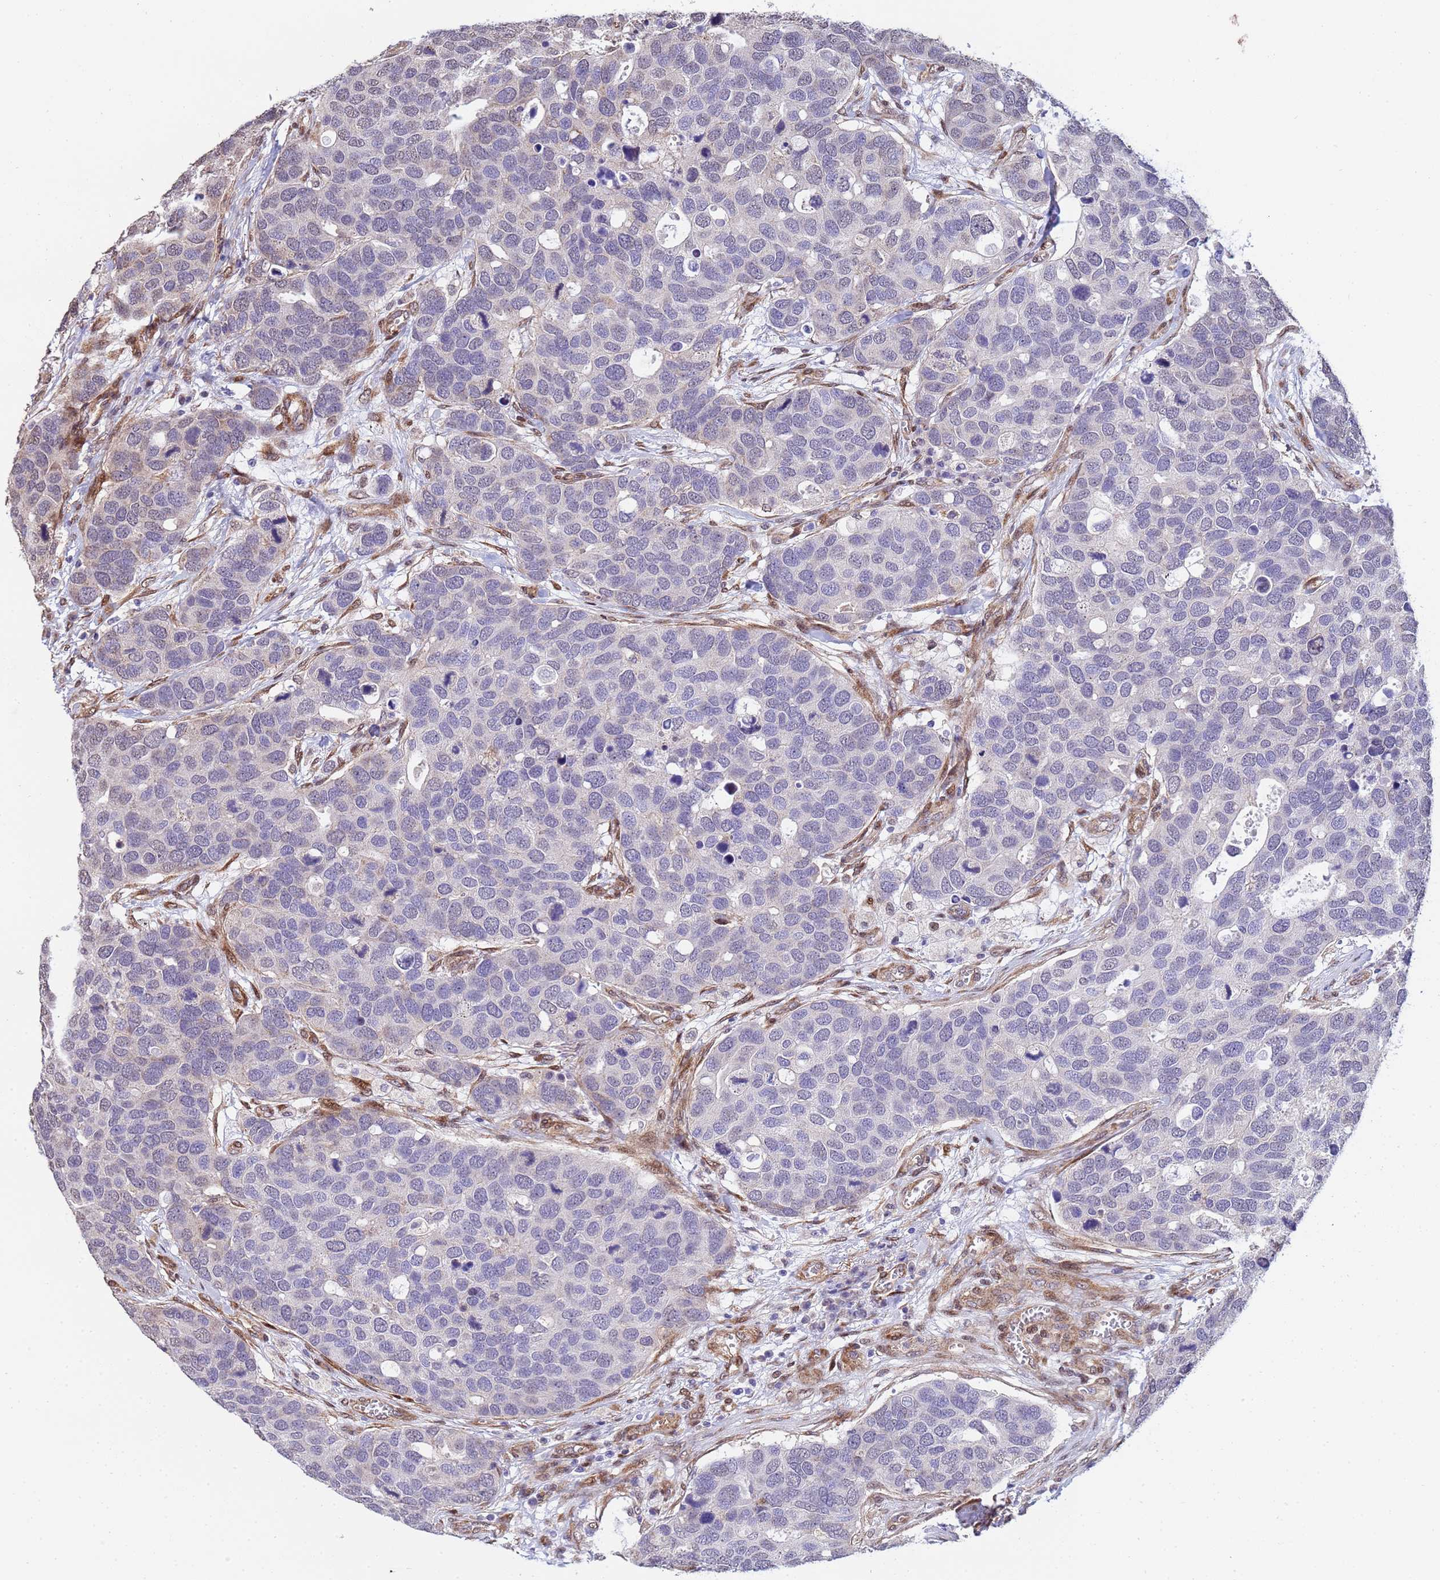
{"staining": {"intensity": "negative", "quantity": "none", "location": "none"}, "tissue": "breast cancer", "cell_type": "Tumor cells", "image_type": "cancer", "snomed": [{"axis": "morphology", "description": "Duct carcinoma"}, {"axis": "topography", "description": "Breast"}], "caption": "DAB (3,3'-diaminobenzidine) immunohistochemical staining of breast cancer (intraductal carcinoma) reveals no significant expression in tumor cells.", "gene": "TRIP6", "patient": {"sex": "female", "age": 83}}